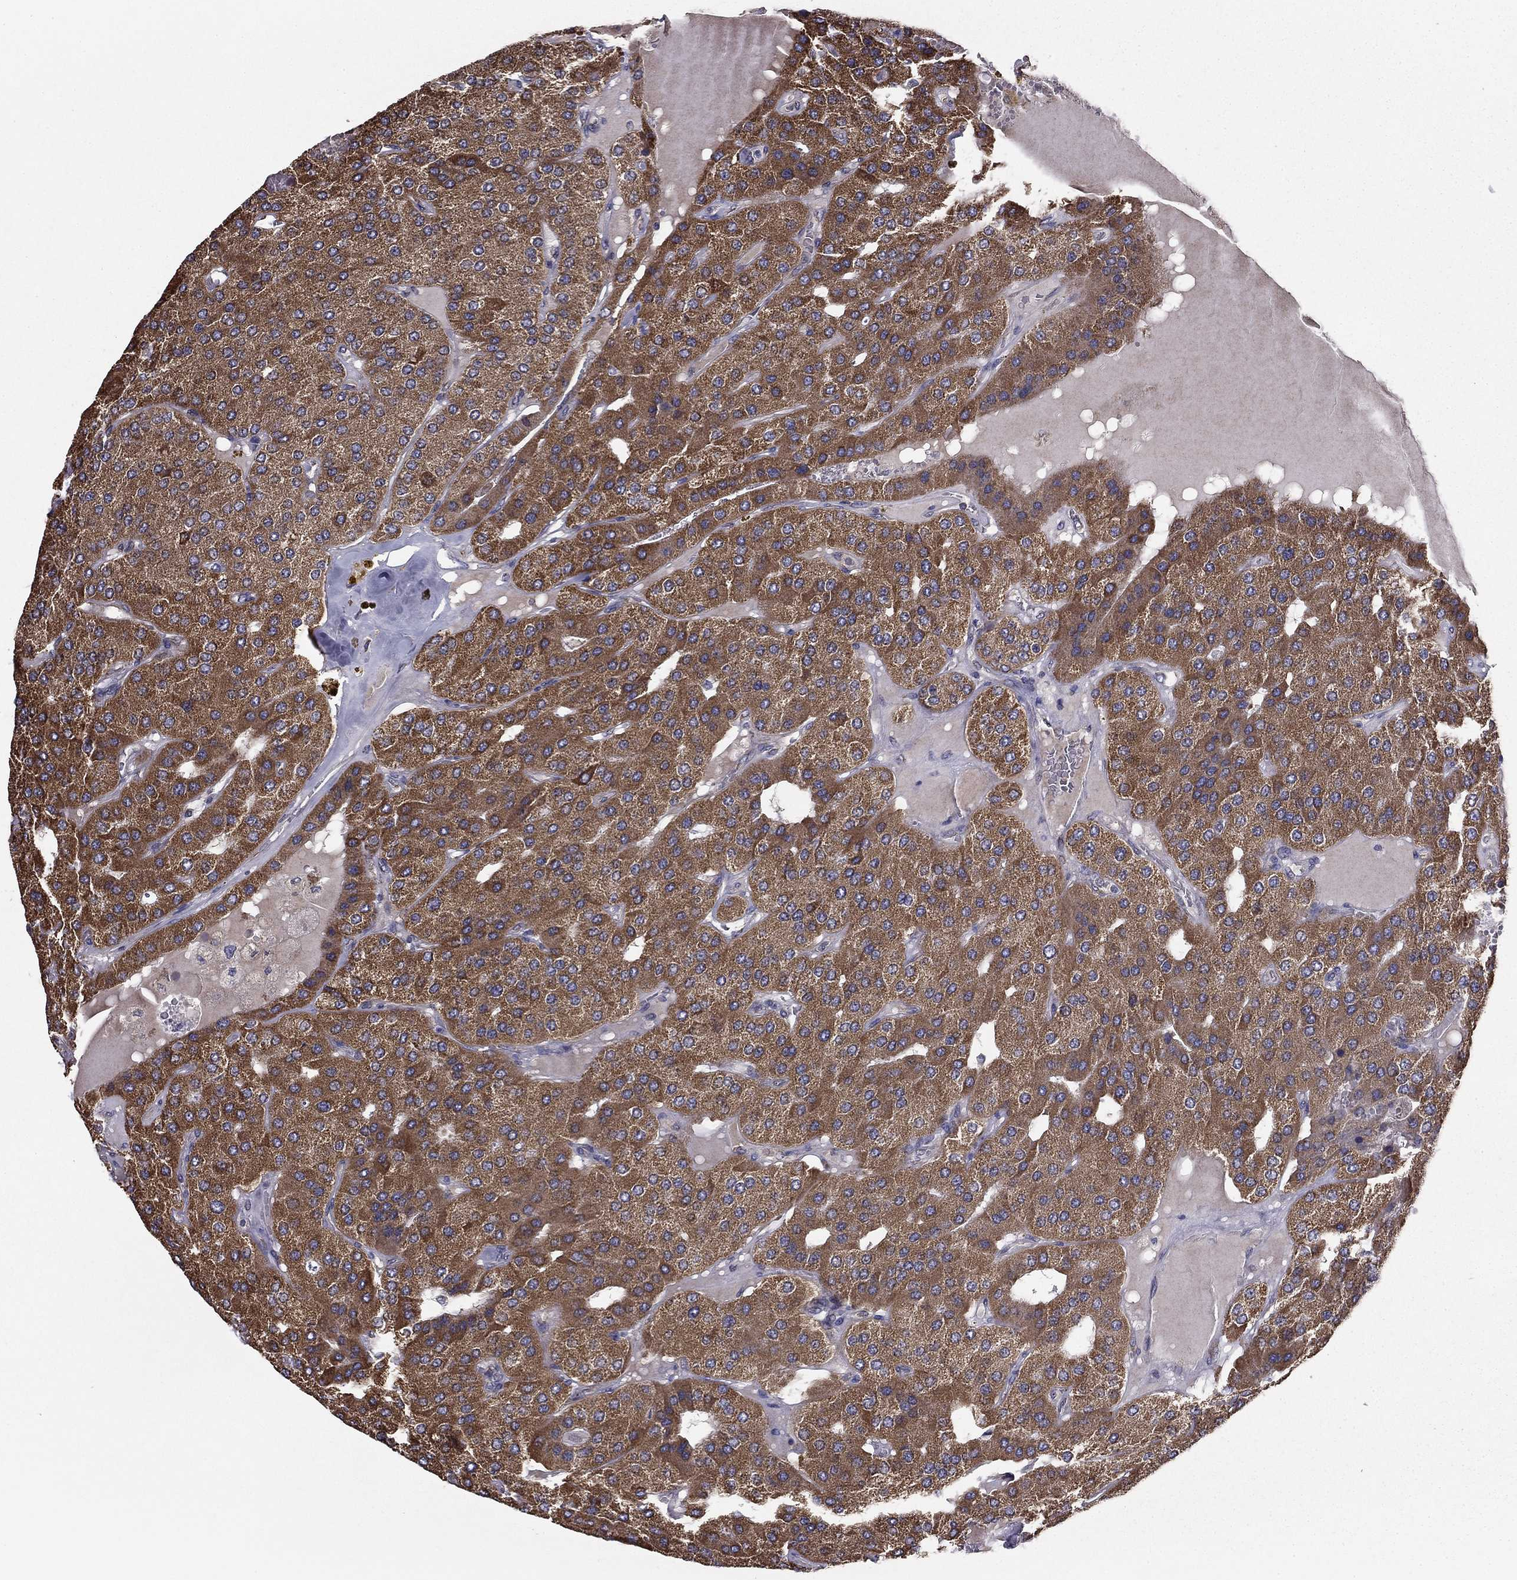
{"staining": {"intensity": "moderate", "quantity": ">75%", "location": "cytoplasmic/membranous"}, "tissue": "parathyroid gland", "cell_type": "Glandular cells", "image_type": "normal", "snomed": [{"axis": "morphology", "description": "Normal tissue, NOS"}, {"axis": "morphology", "description": "Adenoma, NOS"}, {"axis": "topography", "description": "Parathyroid gland"}], "caption": "Immunohistochemical staining of normal parathyroid gland shows >75% levels of moderate cytoplasmic/membranous protein expression in about >75% of glandular cells.", "gene": "NKIRAS1", "patient": {"sex": "female", "age": 86}}